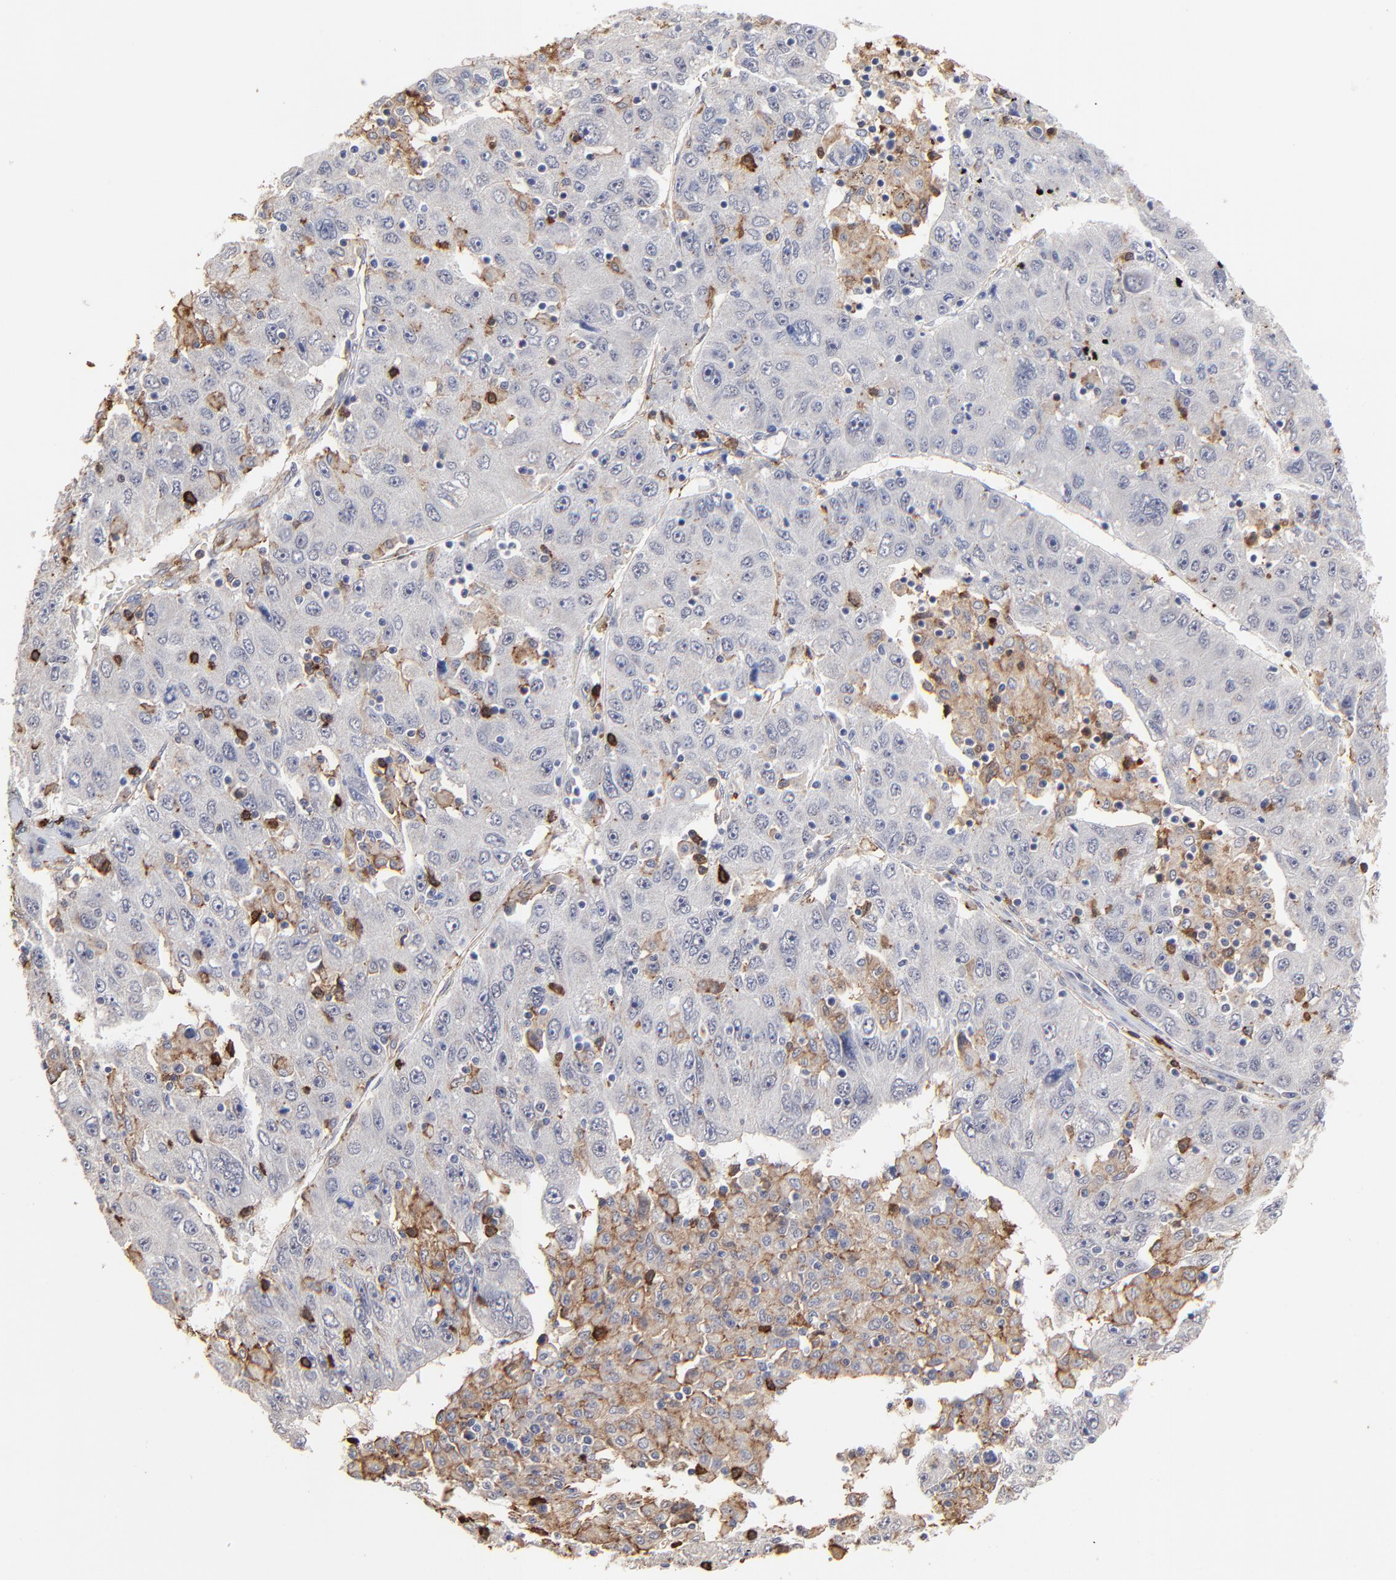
{"staining": {"intensity": "negative", "quantity": "none", "location": "none"}, "tissue": "liver cancer", "cell_type": "Tumor cells", "image_type": "cancer", "snomed": [{"axis": "morphology", "description": "Carcinoma, Hepatocellular, NOS"}, {"axis": "topography", "description": "Liver"}], "caption": "An immunohistochemistry histopathology image of liver hepatocellular carcinoma is shown. There is no staining in tumor cells of liver hepatocellular carcinoma. (DAB IHC visualized using brightfield microscopy, high magnification).", "gene": "SLC6A14", "patient": {"sex": "male", "age": 49}}